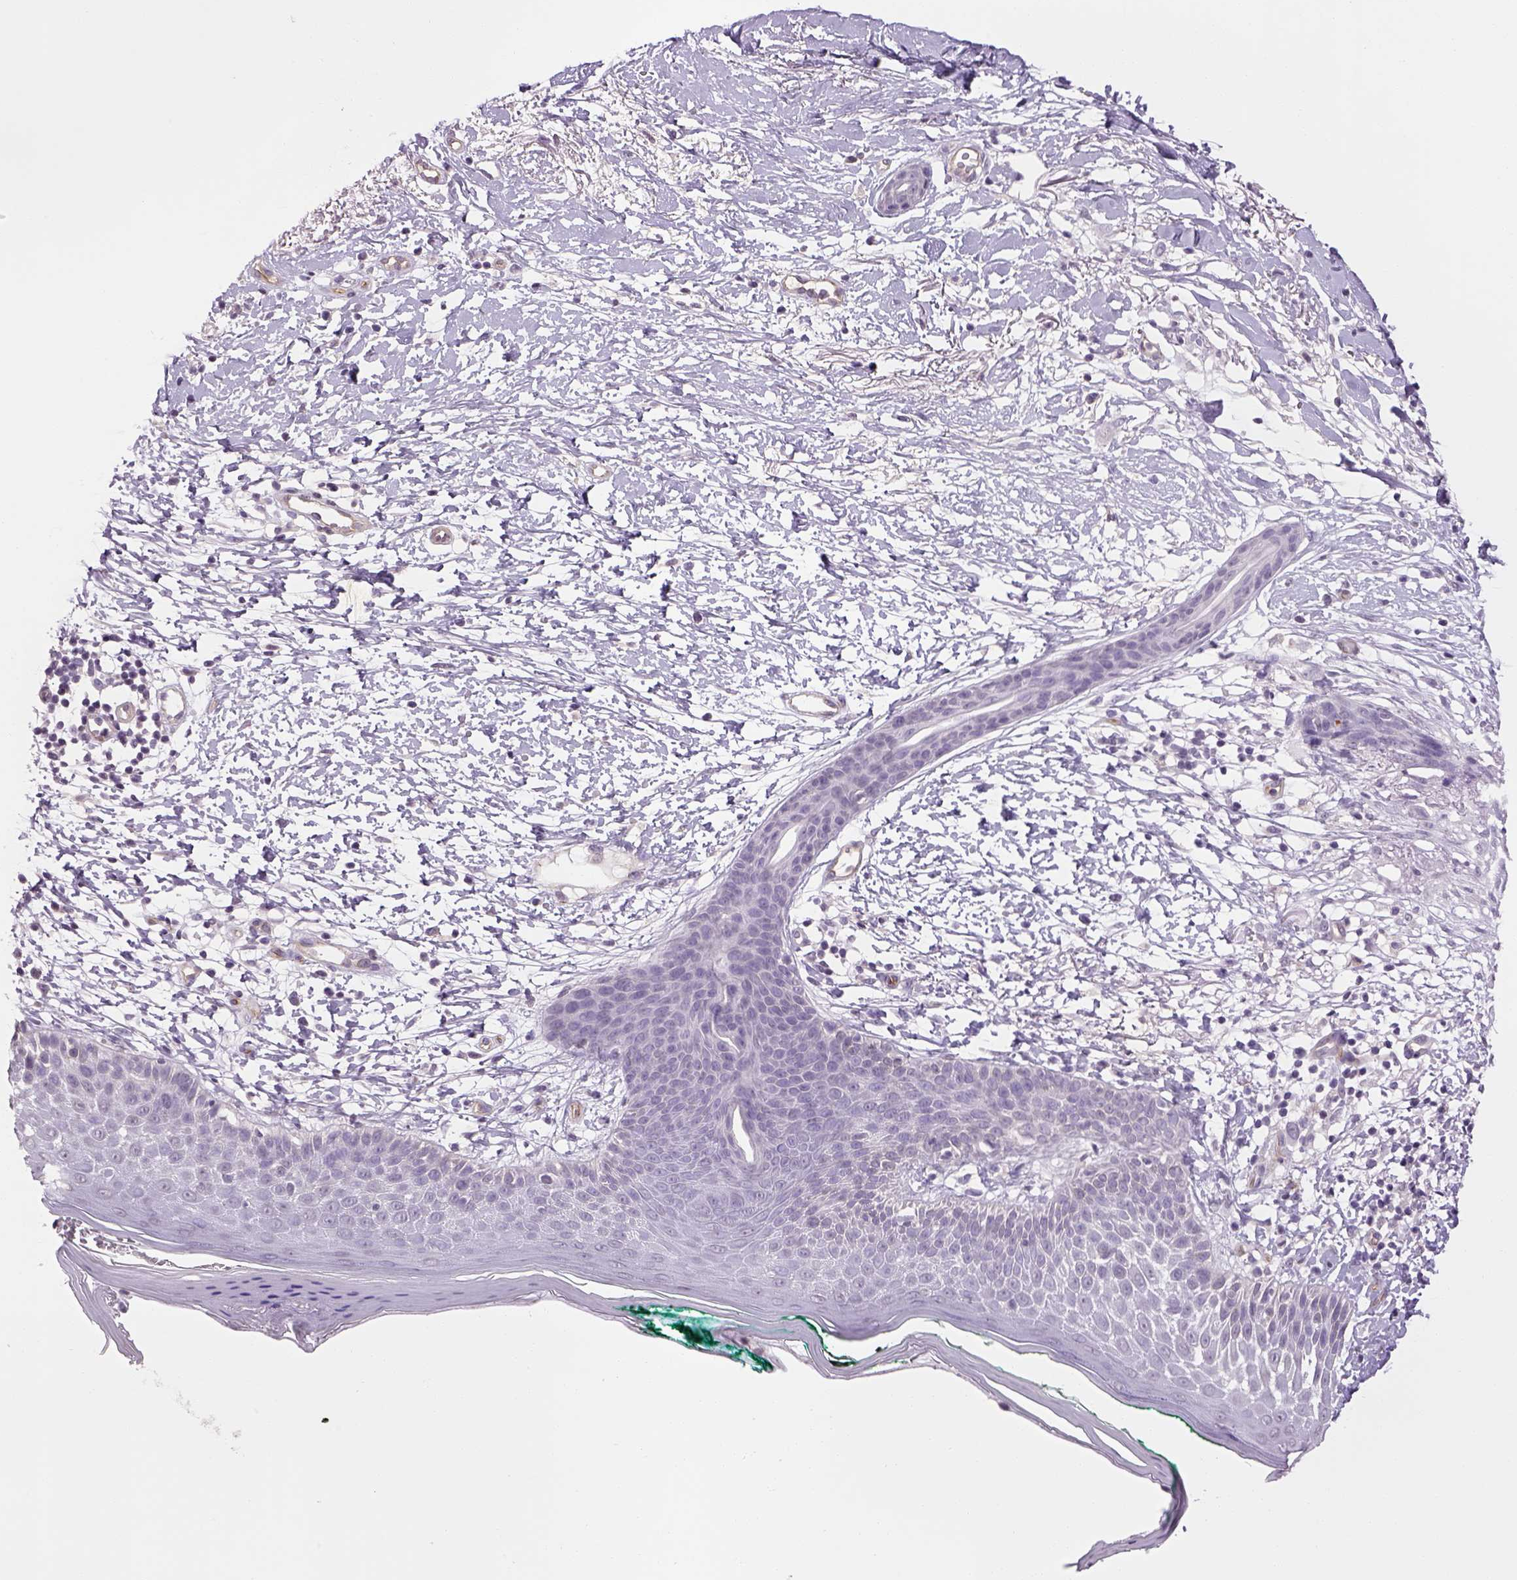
{"staining": {"intensity": "negative", "quantity": "none", "location": "none"}, "tissue": "skin cancer", "cell_type": "Tumor cells", "image_type": "cancer", "snomed": [{"axis": "morphology", "description": "Normal tissue, NOS"}, {"axis": "morphology", "description": "Basal cell carcinoma"}, {"axis": "topography", "description": "Skin"}], "caption": "Immunohistochemistry (IHC) image of neoplastic tissue: skin cancer (basal cell carcinoma) stained with DAB displays no significant protein expression in tumor cells.", "gene": "PRRT1", "patient": {"sex": "male", "age": 84}}